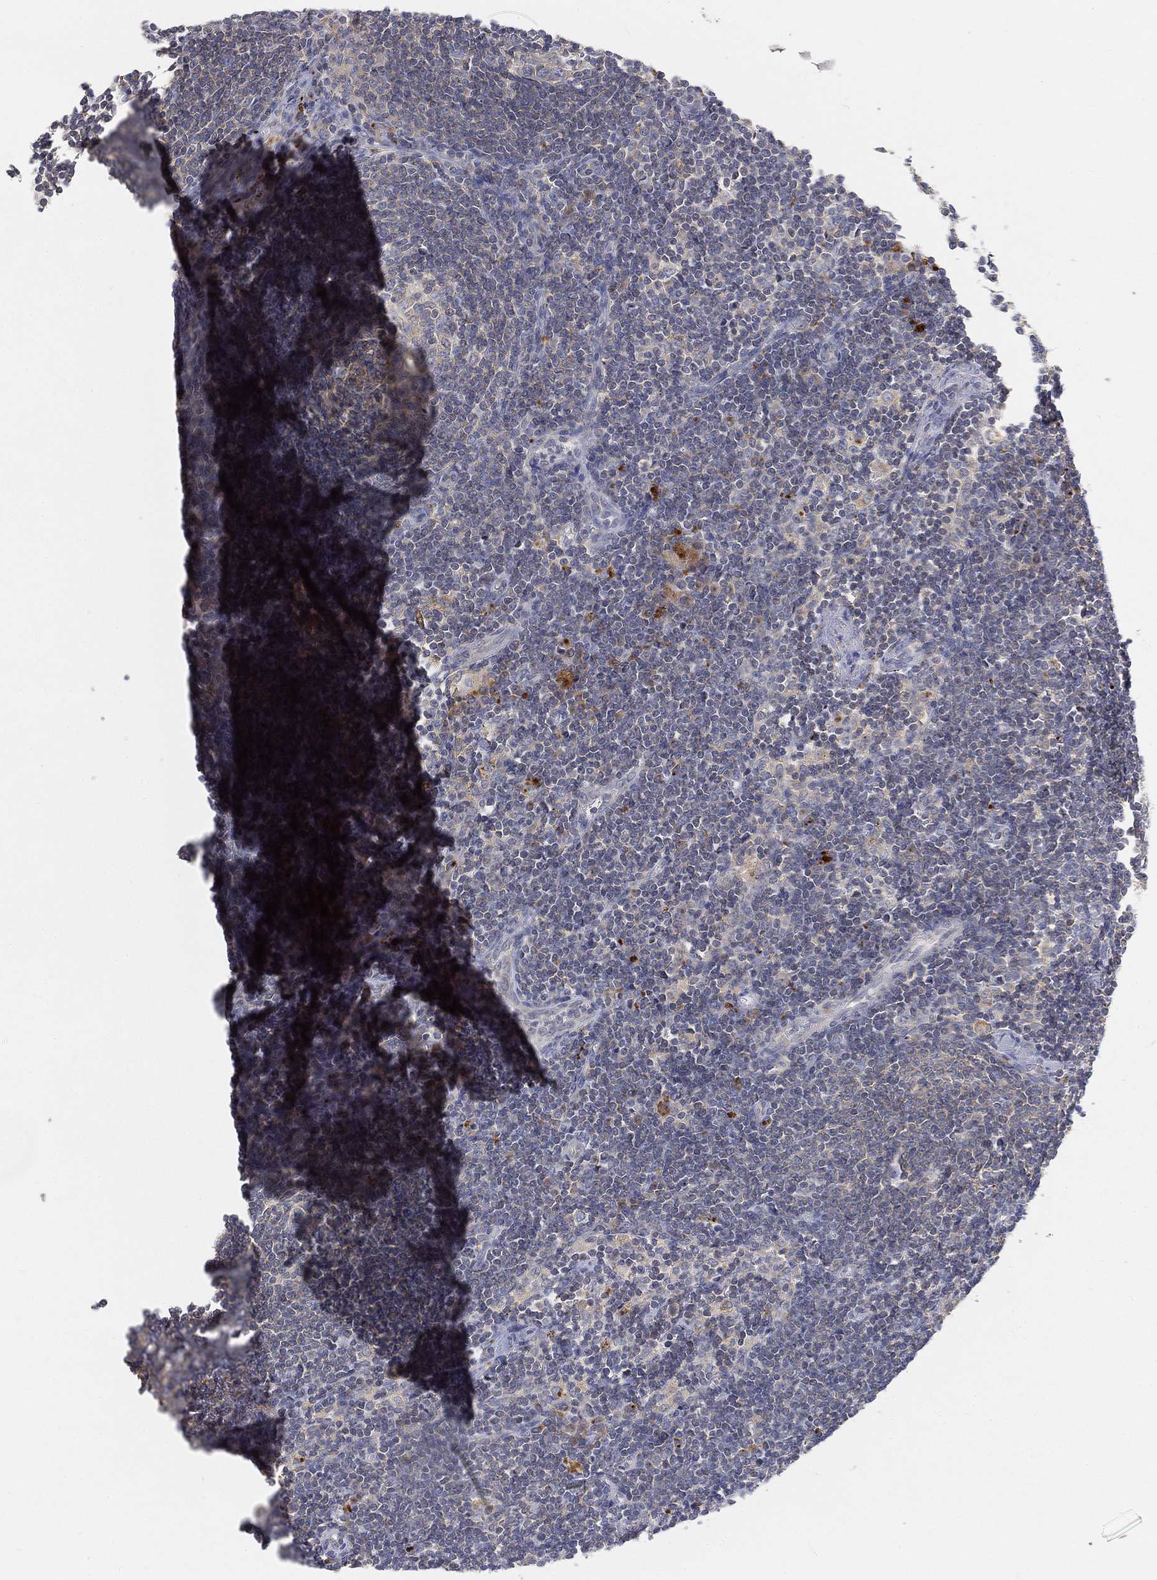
{"staining": {"intensity": "weak", "quantity": "<25%", "location": "cytoplasmic/membranous"}, "tissue": "lymph node", "cell_type": "Germinal center cells", "image_type": "normal", "snomed": [{"axis": "morphology", "description": "Normal tissue, NOS"}, {"axis": "morphology", "description": "Adenocarcinoma, NOS"}, {"axis": "topography", "description": "Lymph node"}, {"axis": "topography", "description": "Pancreas"}], "caption": "Protein analysis of unremarkable lymph node reveals no significant staining in germinal center cells.", "gene": "CTSL", "patient": {"sex": "female", "age": 58}}